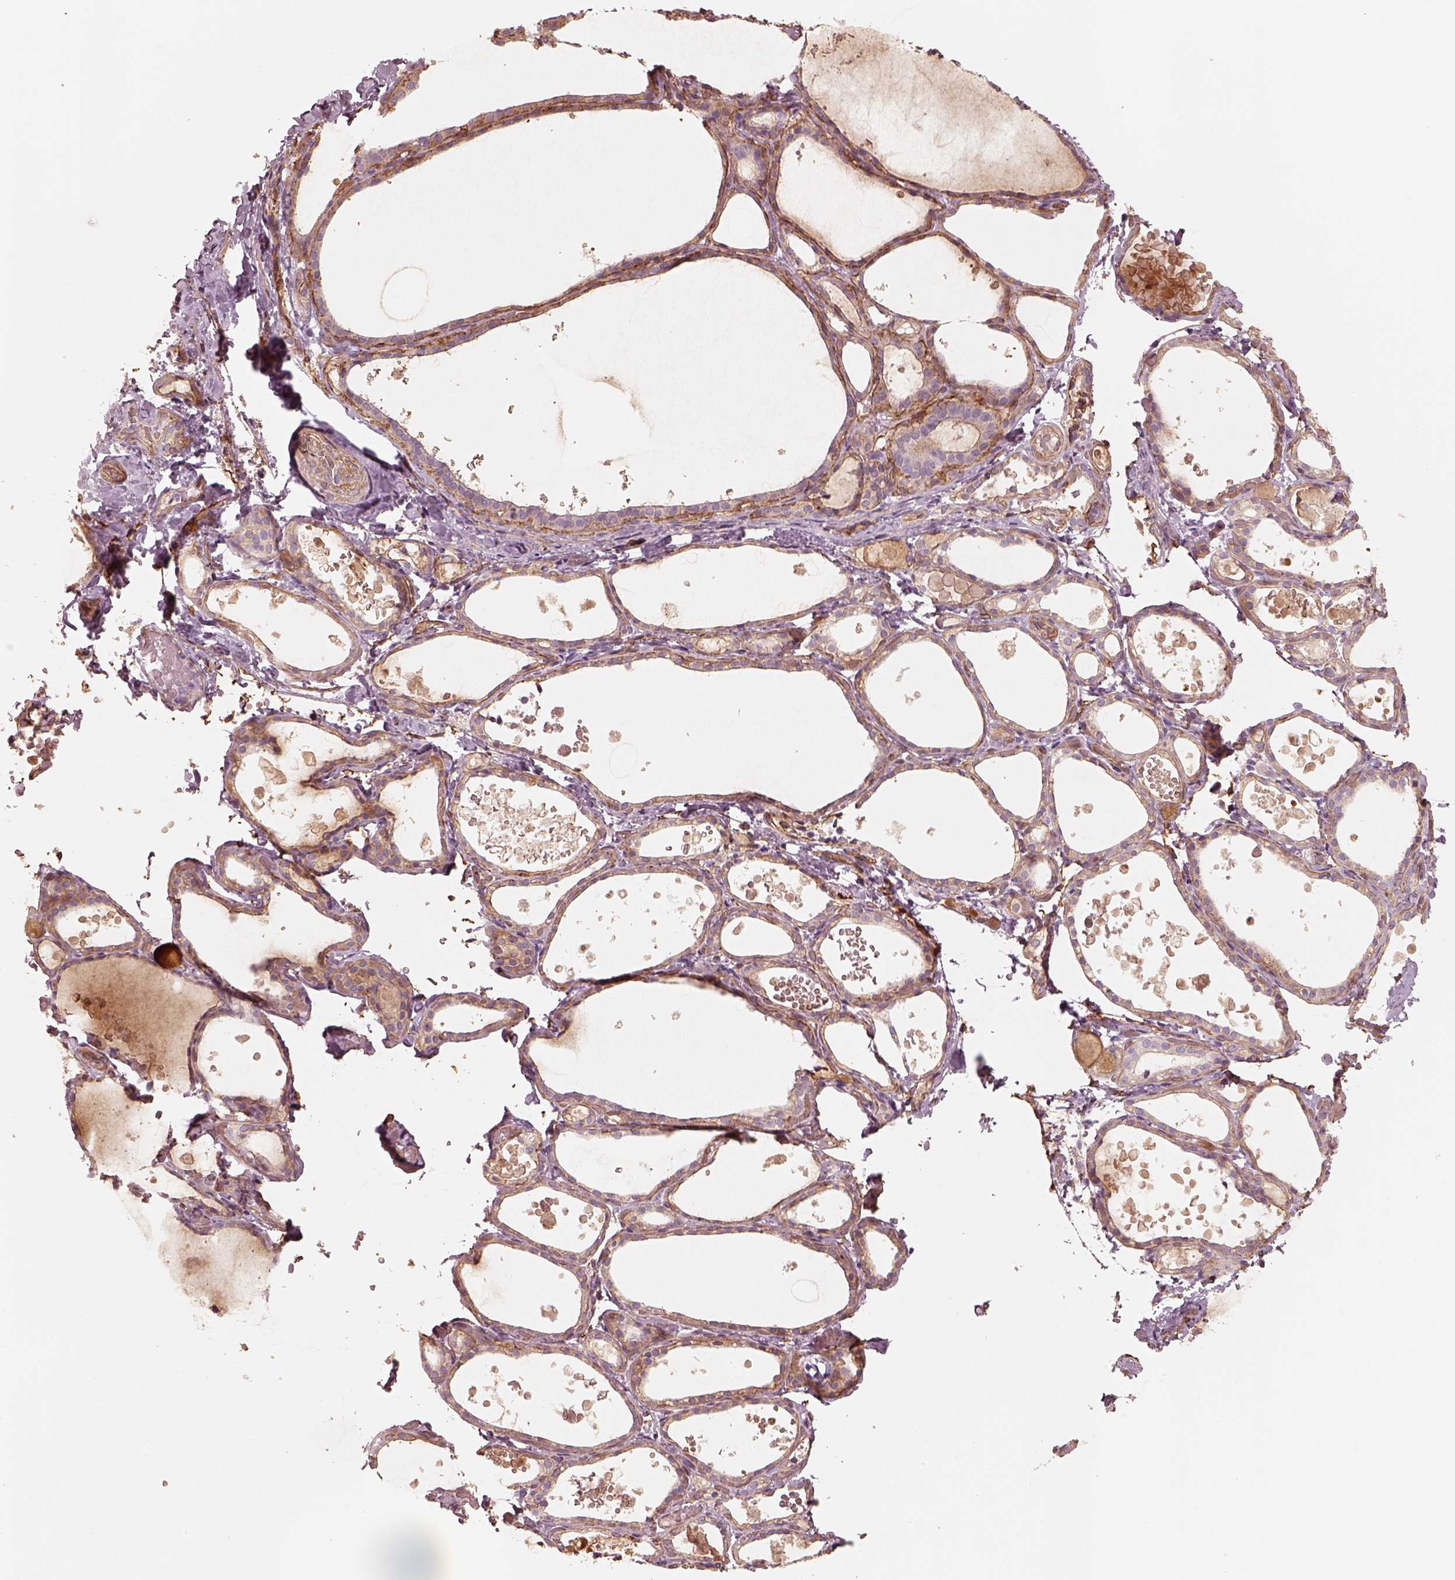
{"staining": {"intensity": "moderate", "quantity": ">75%", "location": "cytoplasmic/membranous"}, "tissue": "thyroid gland", "cell_type": "Glandular cells", "image_type": "normal", "snomed": [{"axis": "morphology", "description": "Normal tissue, NOS"}, {"axis": "topography", "description": "Thyroid gland"}], "caption": "Protein analysis of benign thyroid gland reveals moderate cytoplasmic/membranous staining in approximately >75% of glandular cells. The protein of interest is stained brown, and the nuclei are stained in blue (DAB IHC with brightfield microscopy, high magnification).", "gene": "CRYM", "patient": {"sex": "female", "age": 56}}